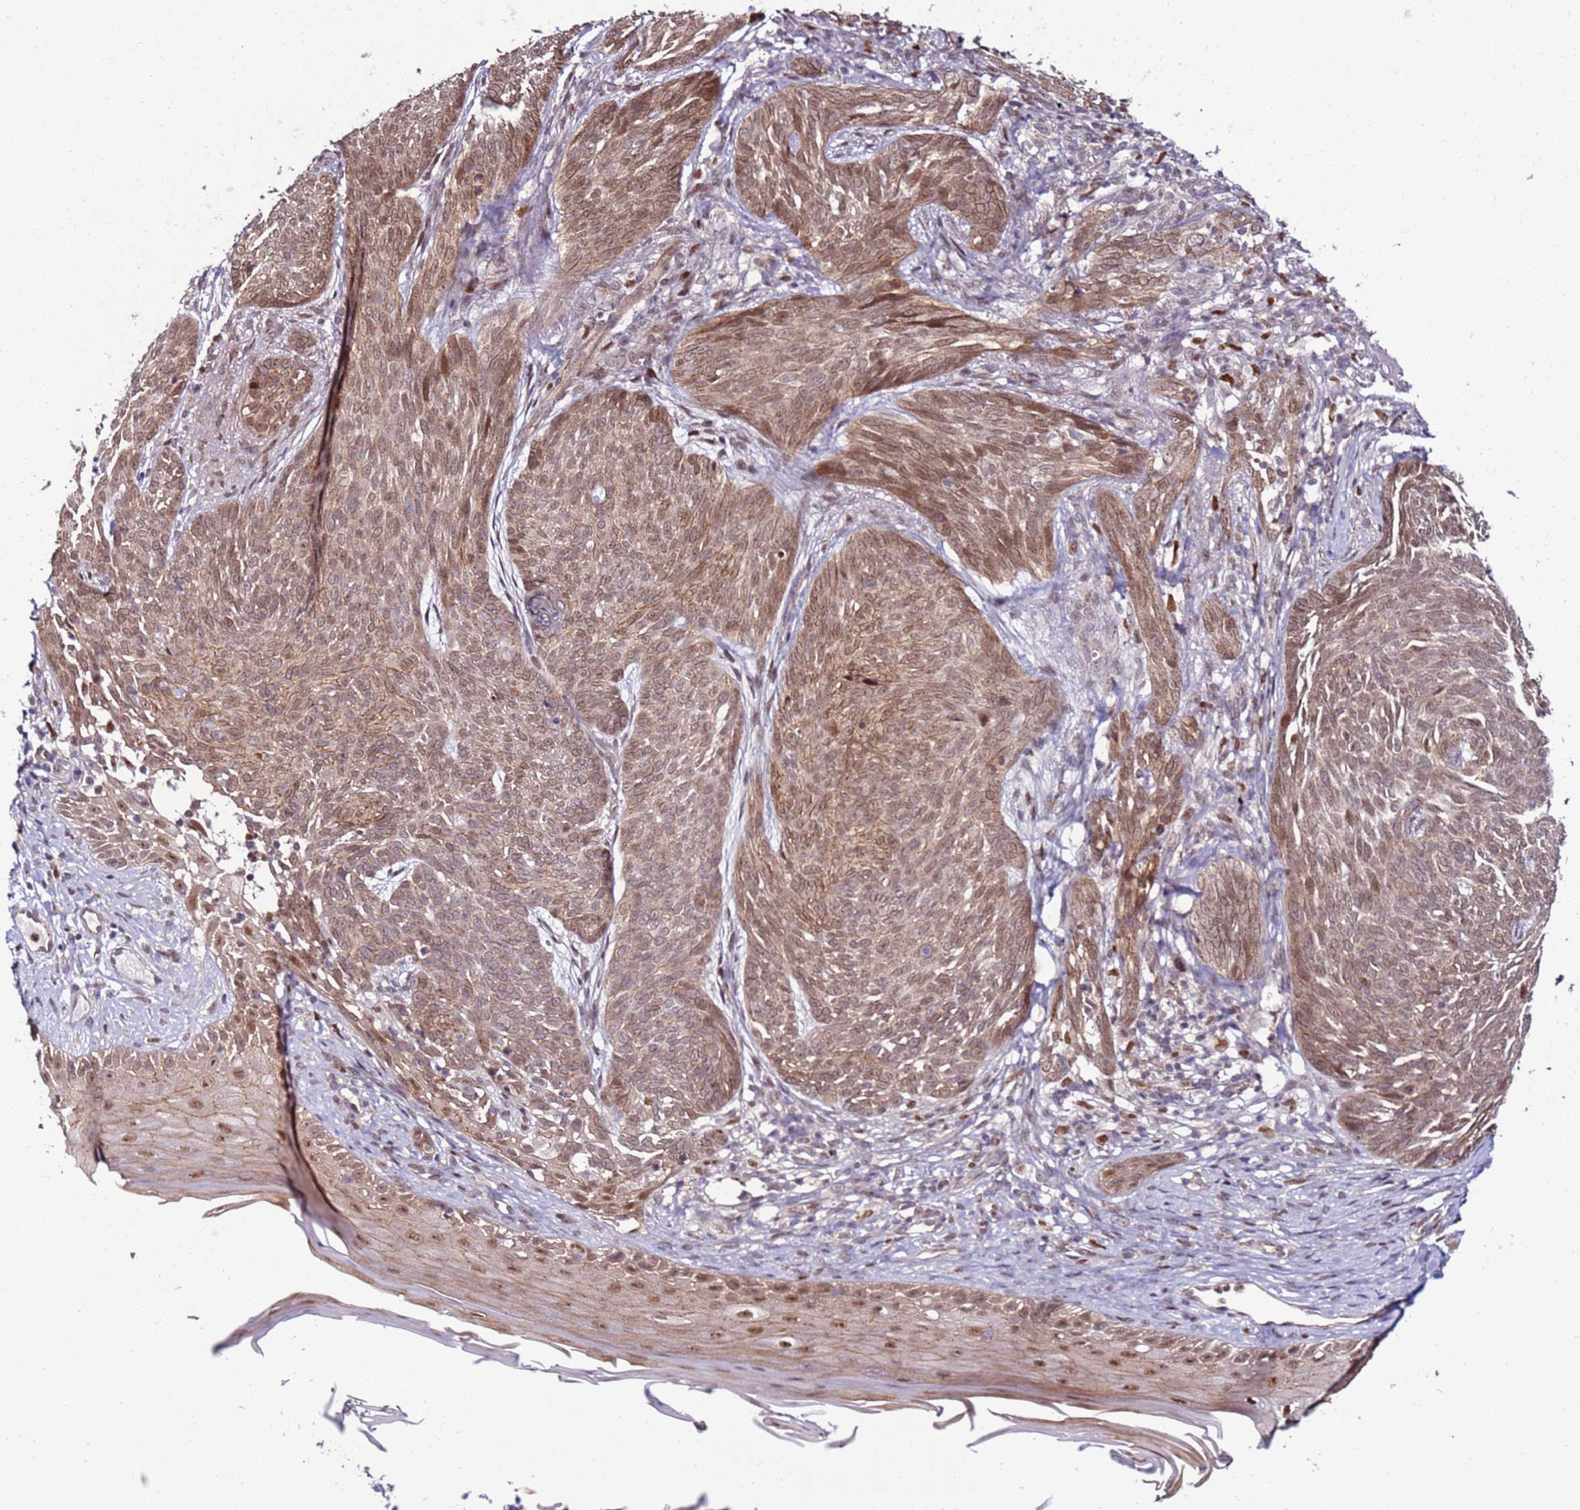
{"staining": {"intensity": "moderate", "quantity": ">75%", "location": "cytoplasmic/membranous,nuclear"}, "tissue": "skin cancer", "cell_type": "Tumor cells", "image_type": "cancer", "snomed": [{"axis": "morphology", "description": "Basal cell carcinoma"}, {"axis": "topography", "description": "Skin"}], "caption": "Protein expression analysis of skin cancer (basal cell carcinoma) shows moderate cytoplasmic/membranous and nuclear staining in about >75% of tumor cells.", "gene": "KPNA4", "patient": {"sex": "female", "age": 86}}